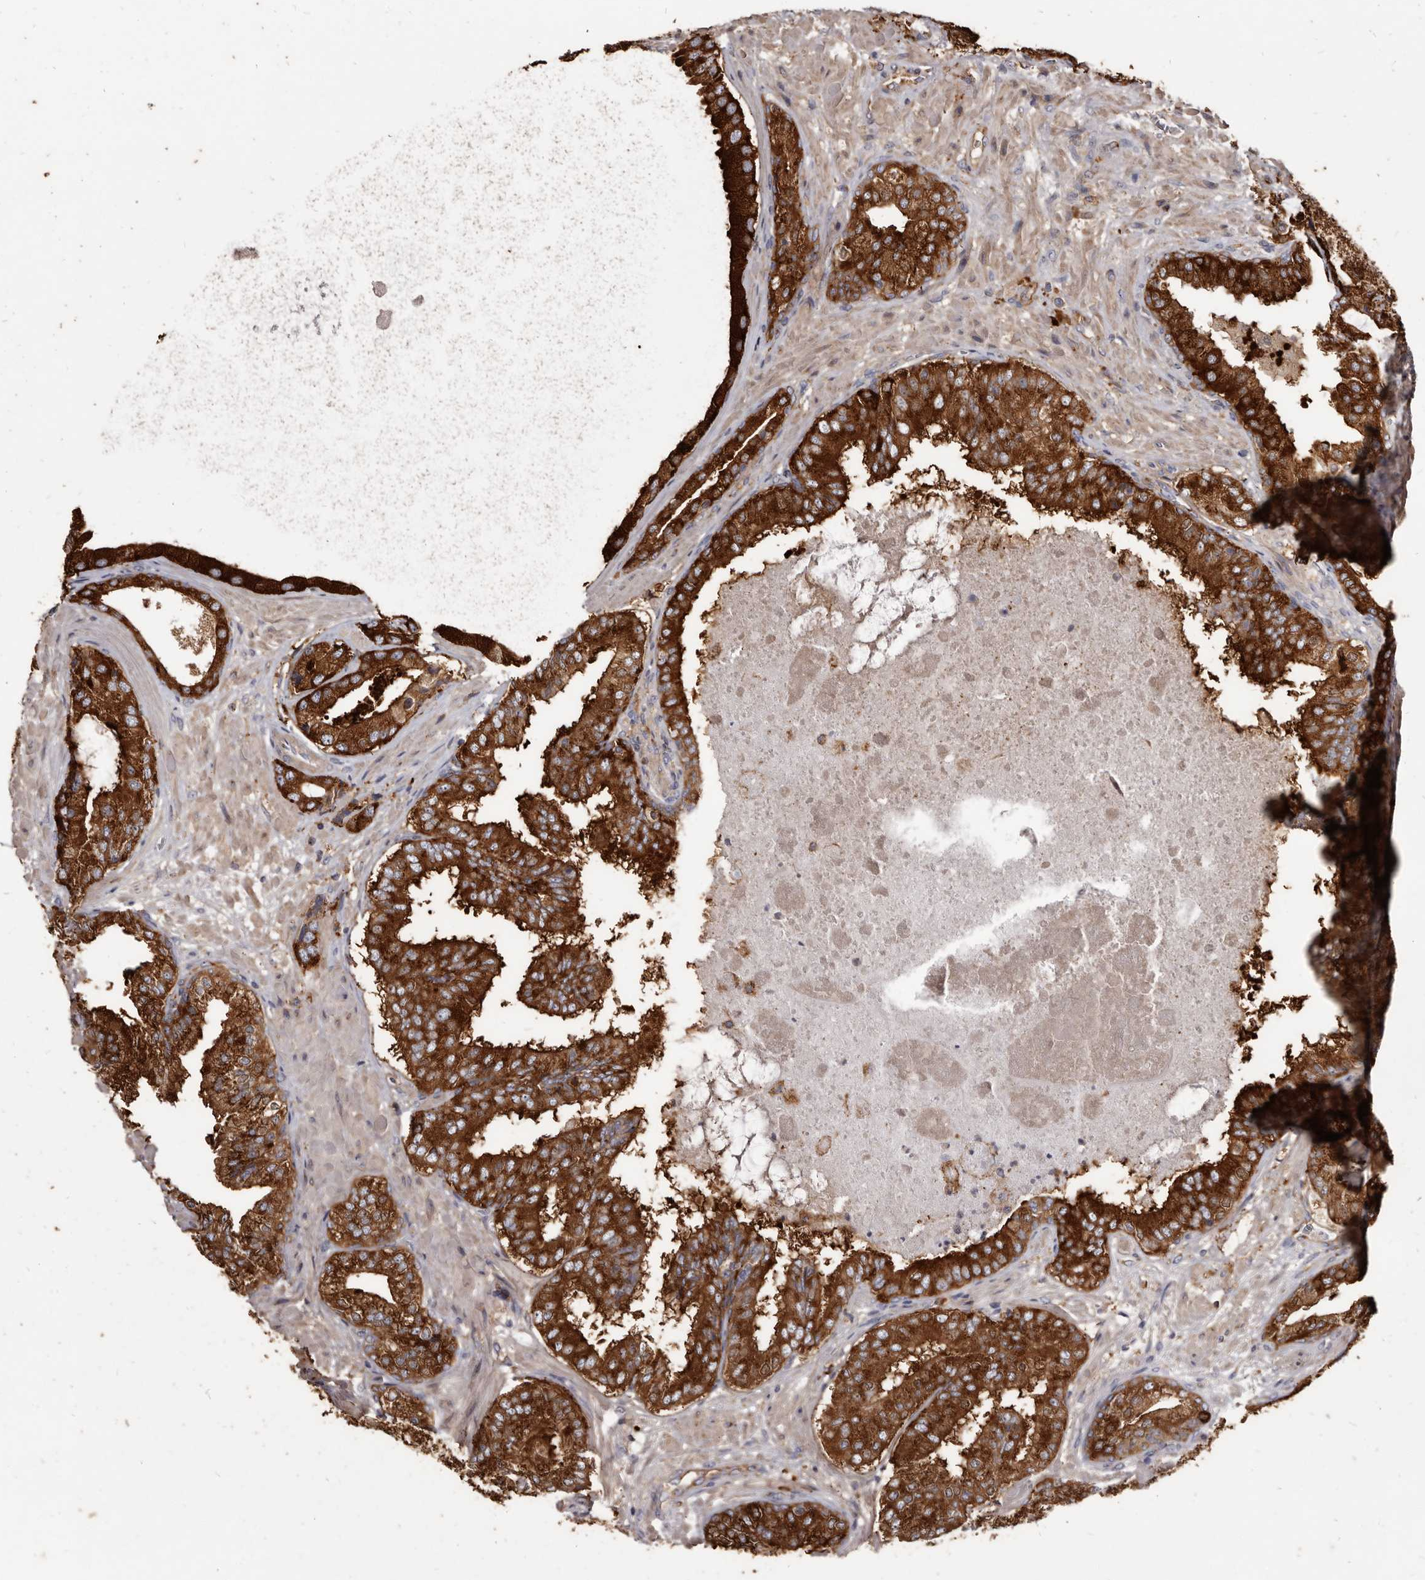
{"staining": {"intensity": "strong", "quantity": ">75%", "location": "cytoplasmic/membranous"}, "tissue": "prostate cancer", "cell_type": "Tumor cells", "image_type": "cancer", "snomed": [{"axis": "morphology", "description": "Normal tissue, NOS"}, {"axis": "morphology", "description": "Adenocarcinoma, High grade"}, {"axis": "topography", "description": "Prostate"}, {"axis": "topography", "description": "Peripheral nerve tissue"}], "caption": "High-magnification brightfield microscopy of prostate adenocarcinoma (high-grade) stained with DAB (brown) and counterstained with hematoxylin (blue). tumor cells exhibit strong cytoplasmic/membranous expression is appreciated in approximately>75% of cells. (brown staining indicates protein expression, while blue staining denotes nuclei).", "gene": "TPD52", "patient": {"sex": "male", "age": 59}}